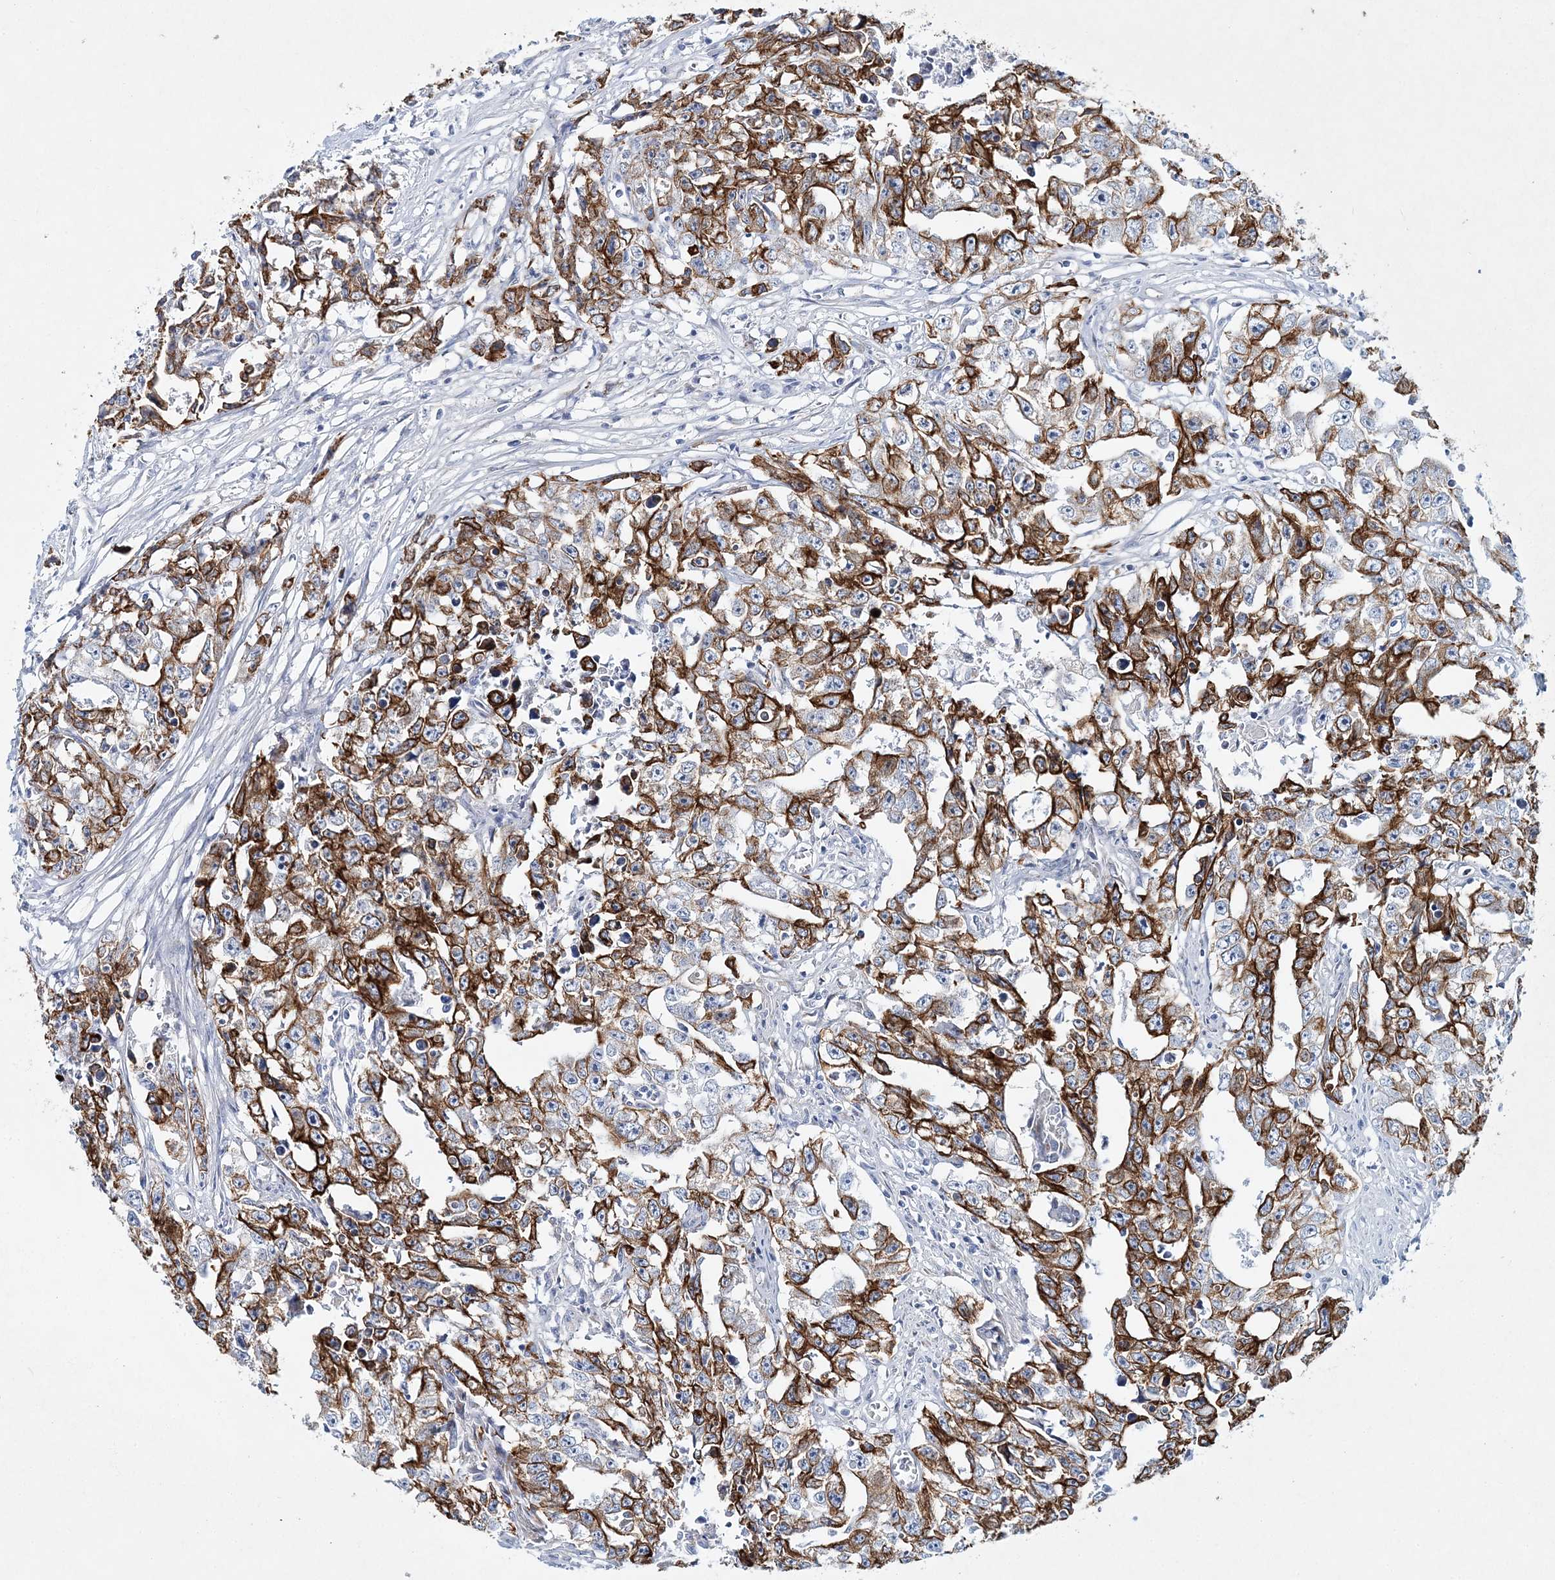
{"staining": {"intensity": "strong", "quantity": "25%-75%", "location": "cytoplasmic/membranous"}, "tissue": "testis cancer", "cell_type": "Tumor cells", "image_type": "cancer", "snomed": [{"axis": "morphology", "description": "Seminoma, NOS"}, {"axis": "morphology", "description": "Carcinoma, Embryonal, NOS"}, {"axis": "topography", "description": "Testis"}], "caption": "Brown immunohistochemical staining in human seminoma (testis) exhibits strong cytoplasmic/membranous expression in approximately 25%-75% of tumor cells. Using DAB (3,3'-diaminobenzidine) (brown) and hematoxylin (blue) stains, captured at high magnification using brightfield microscopy.", "gene": "ADGRL1", "patient": {"sex": "male", "age": 43}}